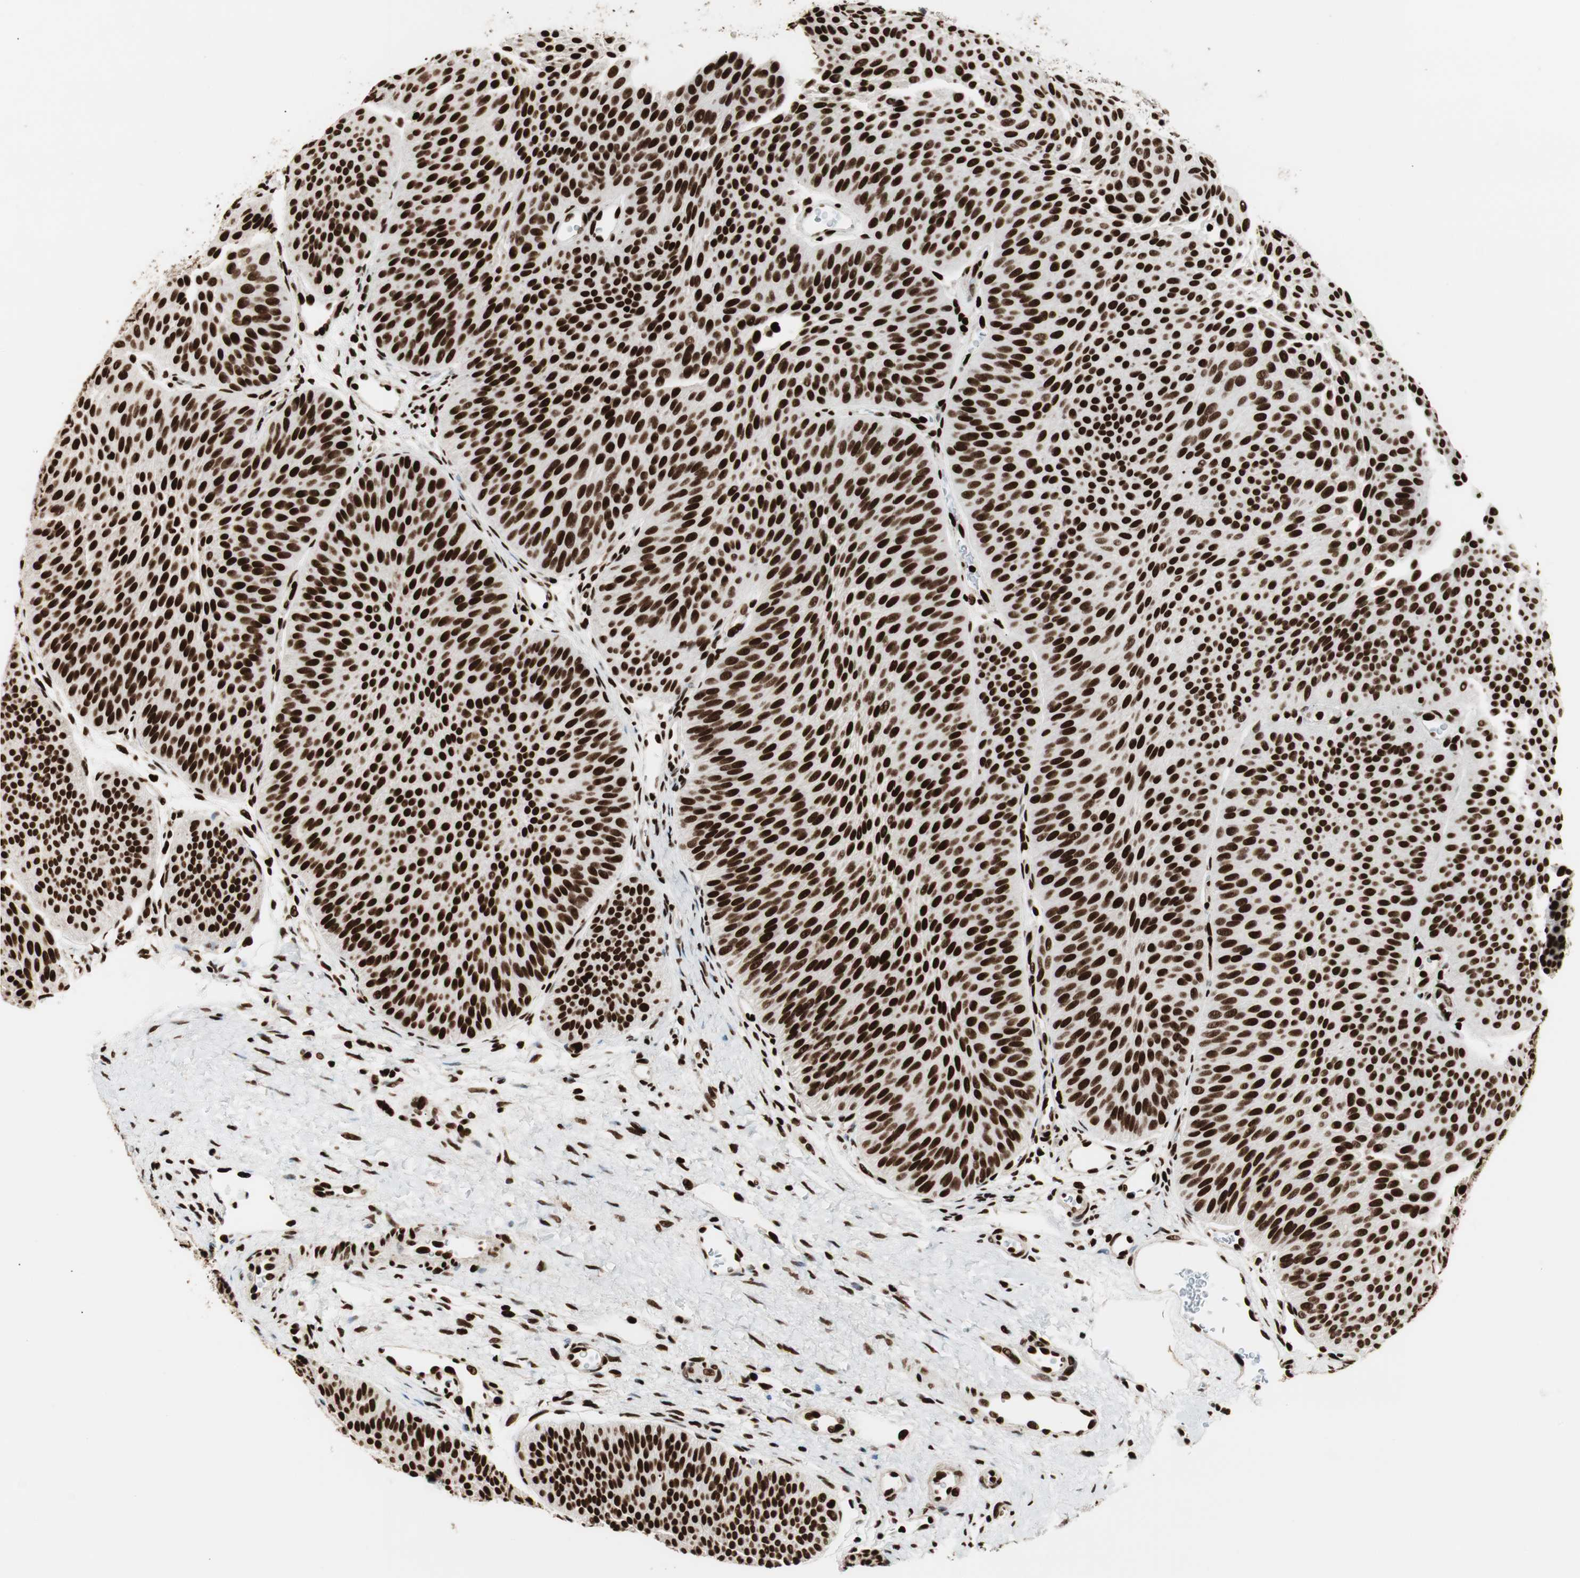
{"staining": {"intensity": "strong", "quantity": ">75%", "location": "nuclear"}, "tissue": "urothelial cancer", "cell_type": "Tumor cells", "image_type": "cancer", "snomed": [{"axis": "morphology", "description": "Urothelial carcinoma, Low grade"}, {"axis": "topography", "description": "Urinary bladder"}], "caption": "Urothelial cancer was stained to show a protein in brown. There is high levels of strong nuclear positivity in about >75% of tumor cells. (DAB = brown stain, brightfield microscopy at high magnification).", "gene": "MTA2", "patient": {"sex": "female", "age": 60}}